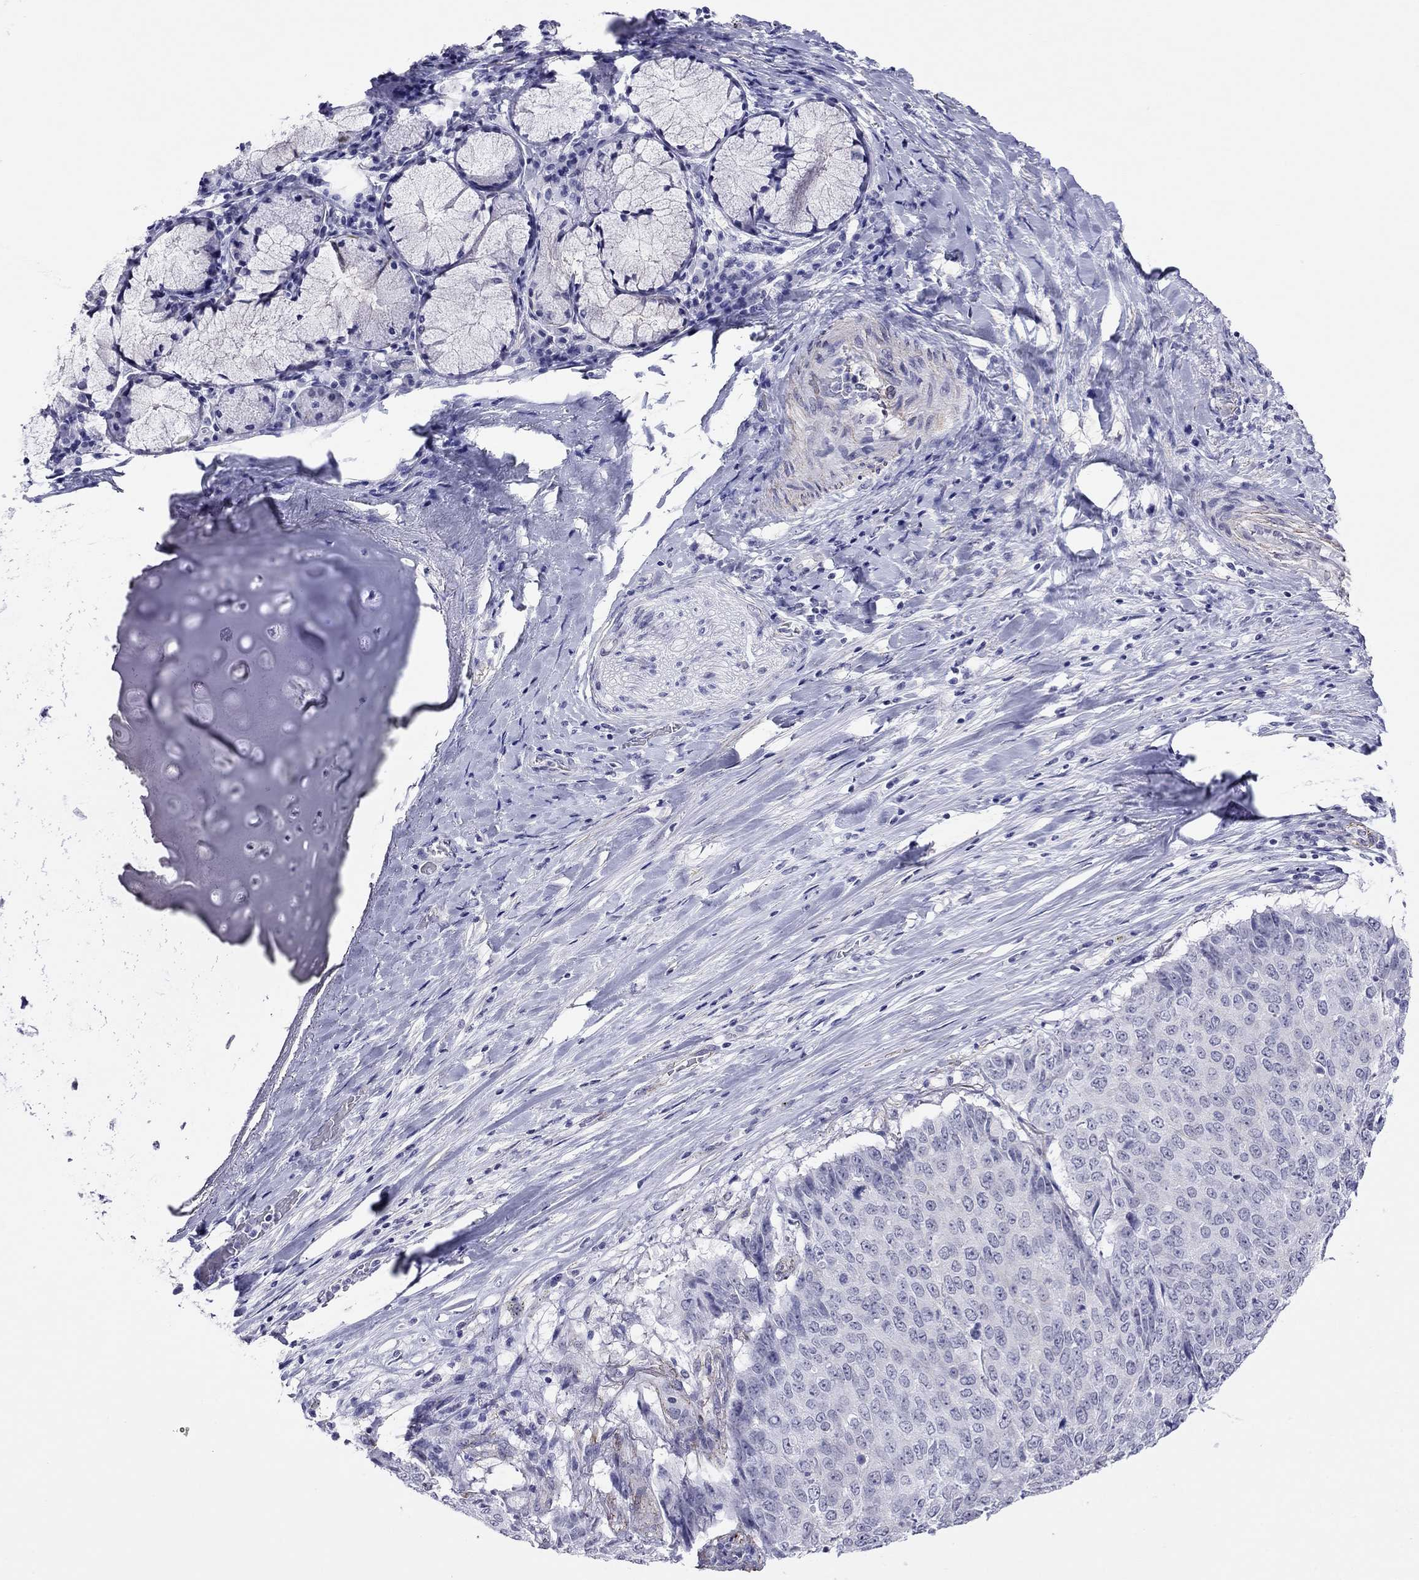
{"staining": {"intensity": "negative", "quantity": "none", "location": "none"}, "tissue": "lung cancer", "cell_type": "Tumor cells", "image_type": "cancer", "snomed": [{"axis": "morphology", "description": "Normal tissue, NOS"}, {"axis": "morphology", "description": "Squamous cell carcinoma, NOS"}, {"axis": "topography", "description": "Bronchus"}, {"axis": "topography", "description": "Lung"}], "caption": "Image shows no significant protein expression in tumor cells of lung cancer.", "gene": "MYMX", "patient": {"sex": "male", "age": 64}}